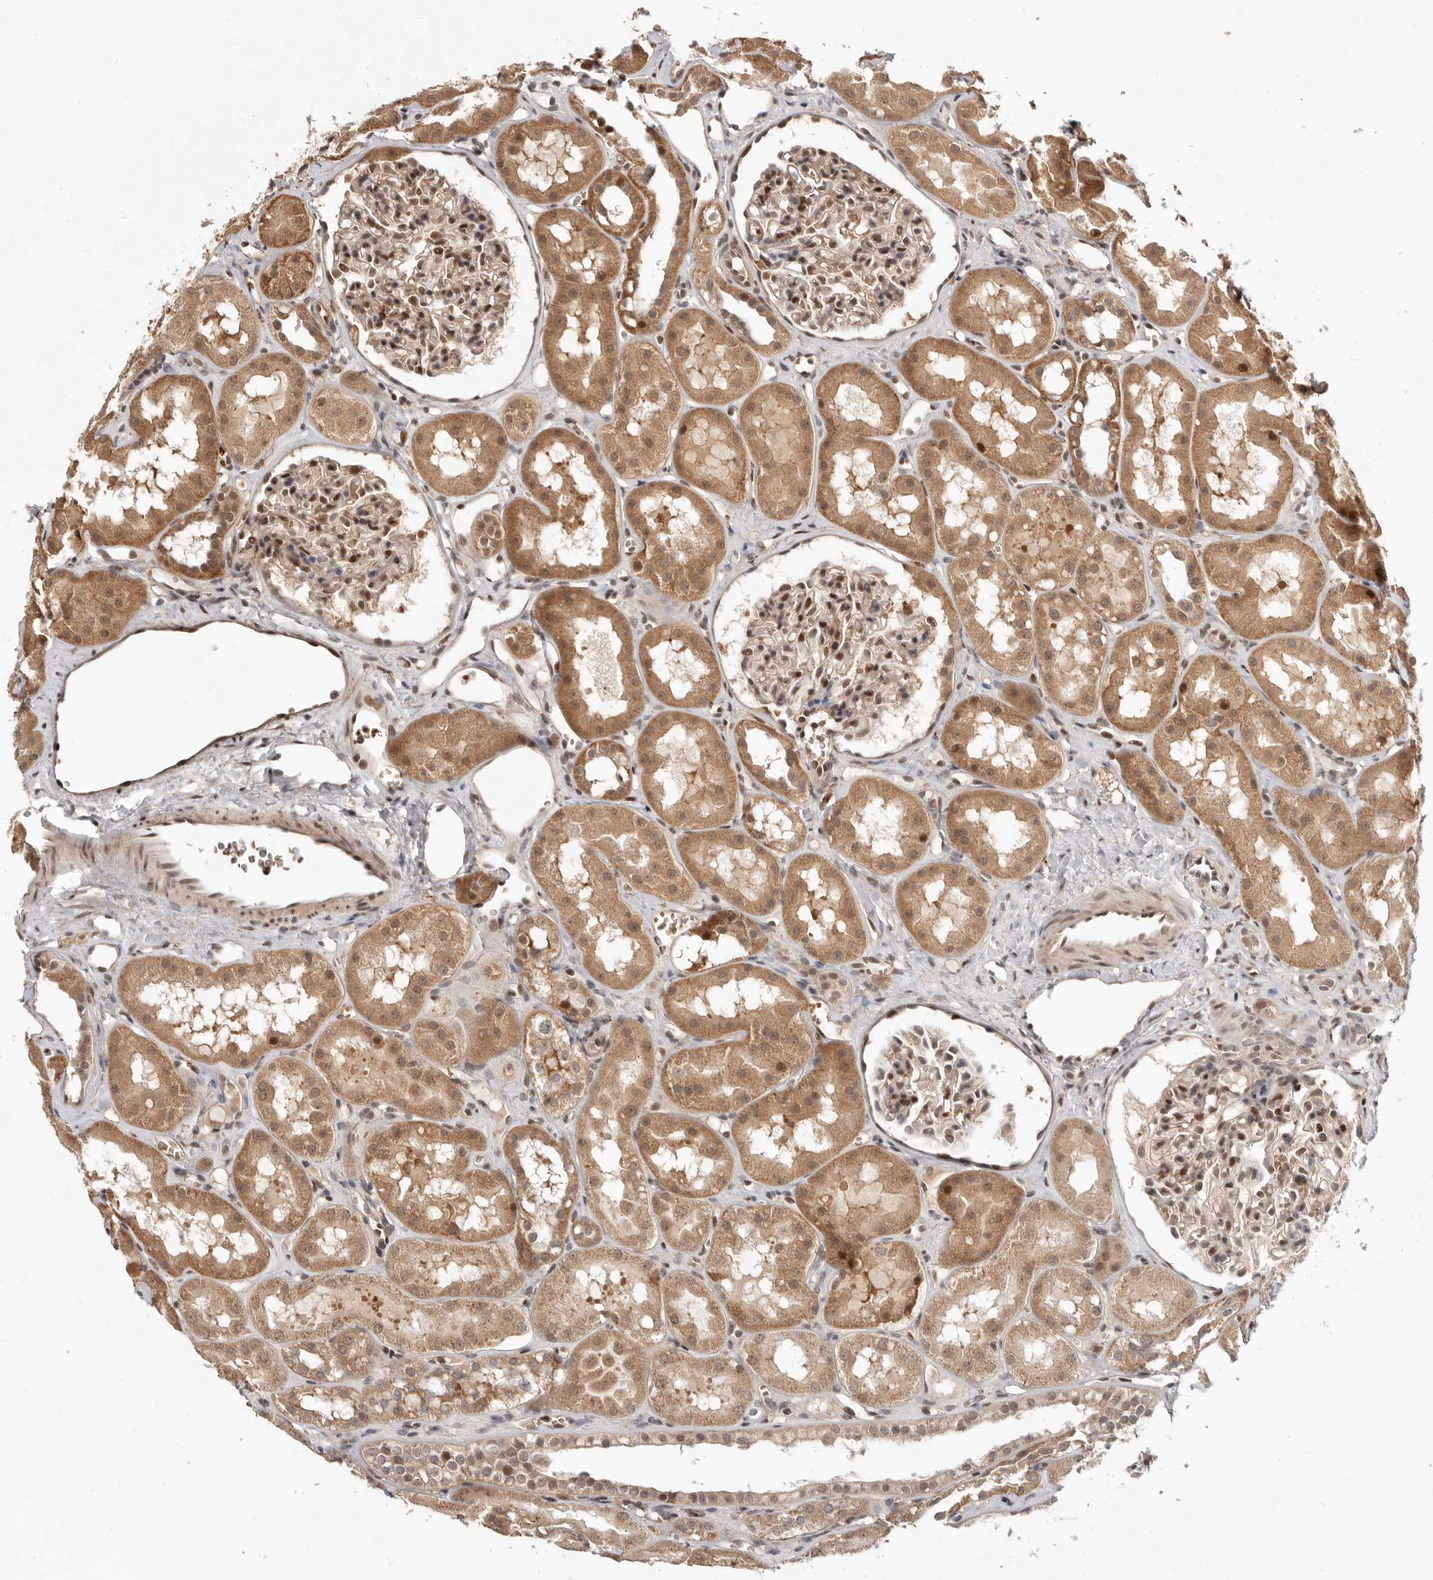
{"staining": {"intensity": "moderate", "quantity": ">75%", "location": "nuclear"}, "tissue": "kidney", "cell_type": "Cells in glomeruli", "image_type": "normal", "snomed": [{"axis": "morphology", "description": "Normal tissue, NOS"}, {"axis": "topography", "description": "Kidney"}], "caption": "A brown stain highlights moderate nuclear positivity of a protein in cells in glomeruli of unremarkable human kidney.", "gene": "NCOA3", "patient": {"sex": "male", "age": 16}}